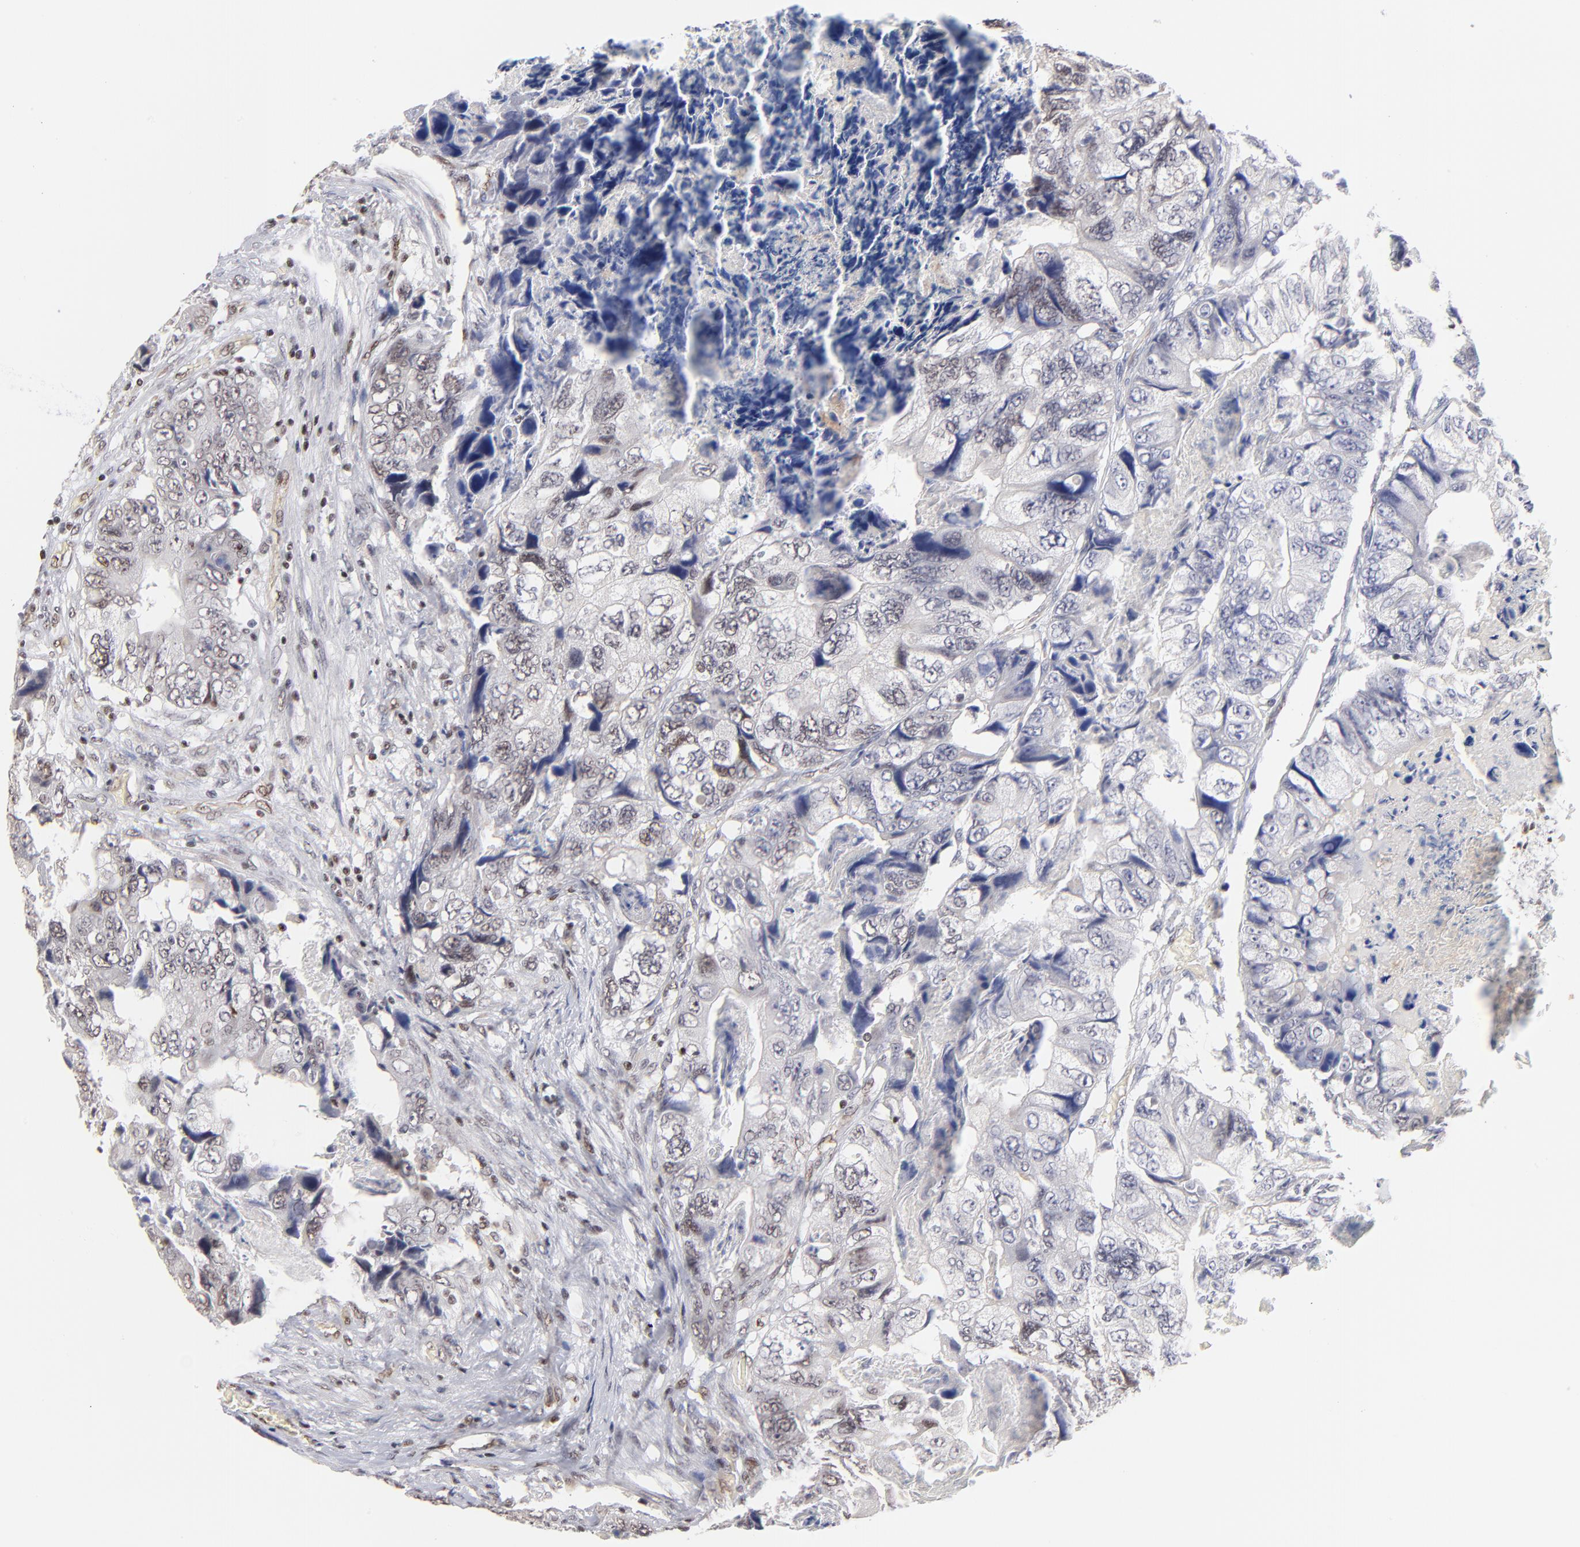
{"staining": {"intensity": "weak", "quantity": "<25%", "location": "nuclear"}, "tissue": "colorectal cancer", "cell_type": "Tumor cells", "image_type": "cancer", "snomed": [{"axis": "morphology", "description": "Adenocarcinoma, NOS"}, {"axis": "topography", "description": "Rectum"}], "caption": "Immunohistochemical staining of colorectal cancer (adenocarcinoma) demonstrates no significant staining in tumor cells.", "gene": "GABPA", "patient": {"sex": "female", "age": 82}}